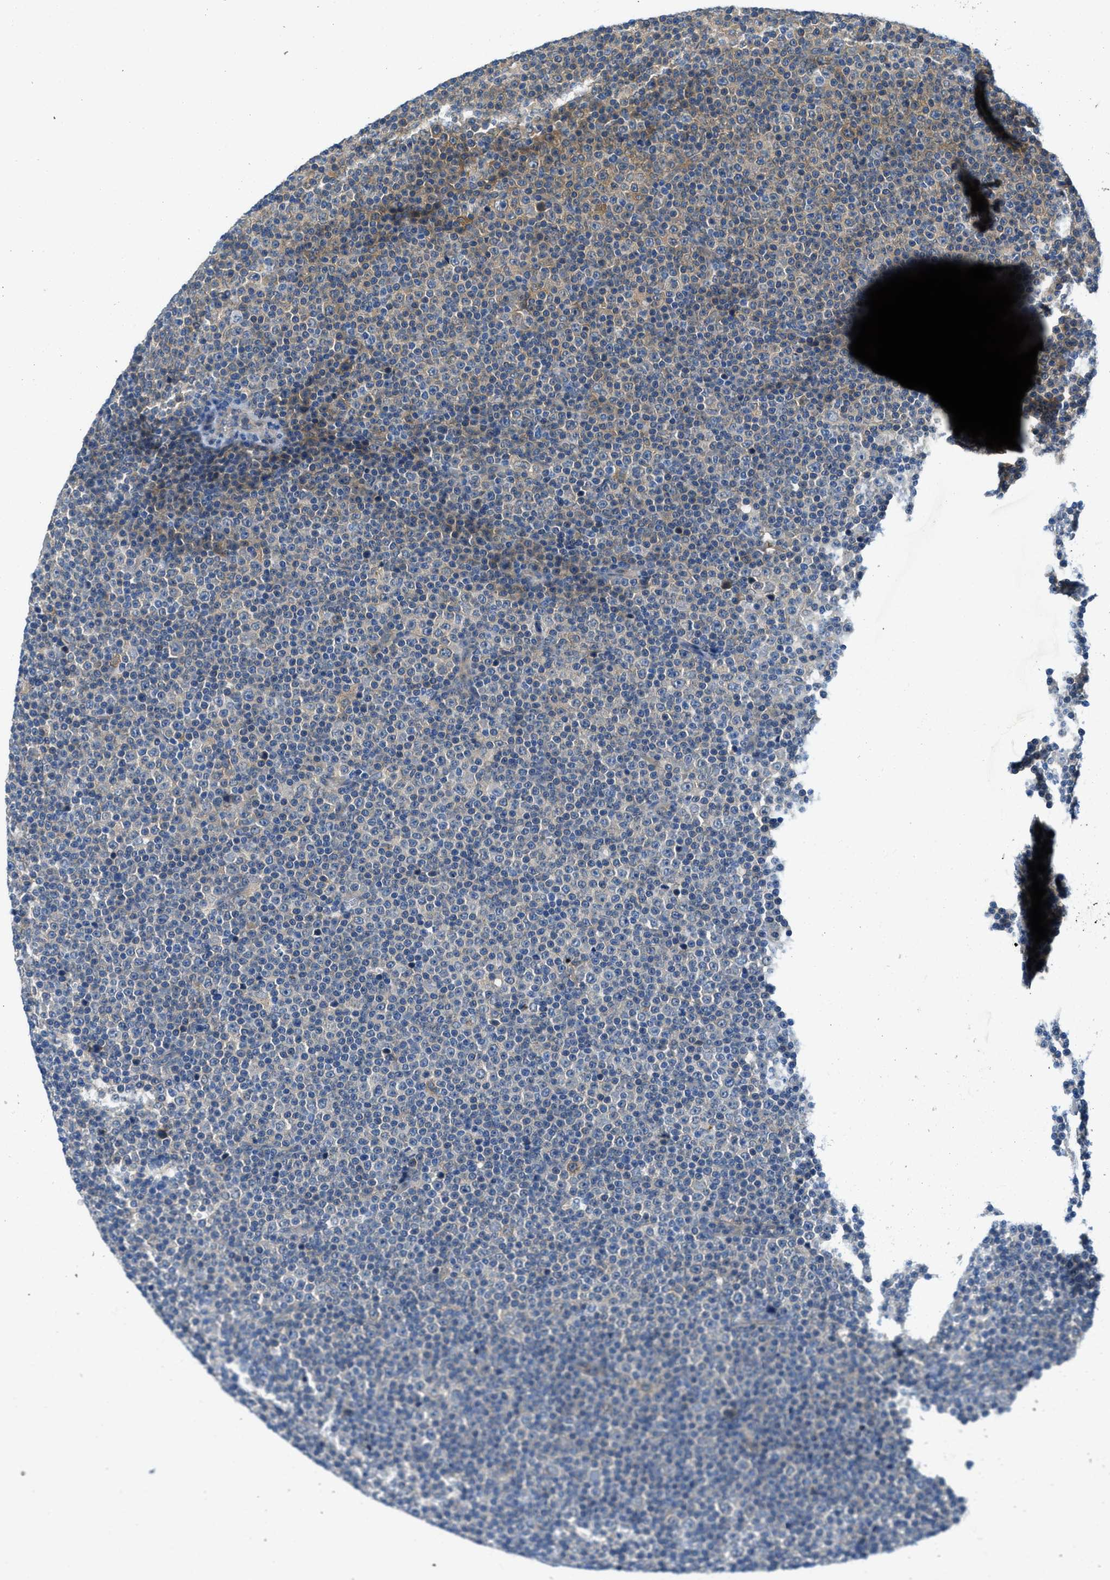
{"staining": {"intensity": "negative", "quantity": "none", "location": "none"}, "tissue": "lymphoma", "cell_type": "Tumor cells", "image_type": "cancer", "snomed": [{"axis": "morphology", "description": "Malignant lymphoma, non-Hodgkin's type, Low grade"}, {"axis": "topography", "description": "Lymph node"}], "caption": "Immunohistochemical staining of lymphoma displays no significant positivity in tumor cells.", "gene": "RIPK2", "patient": {"sex": "female", "age": 67}}